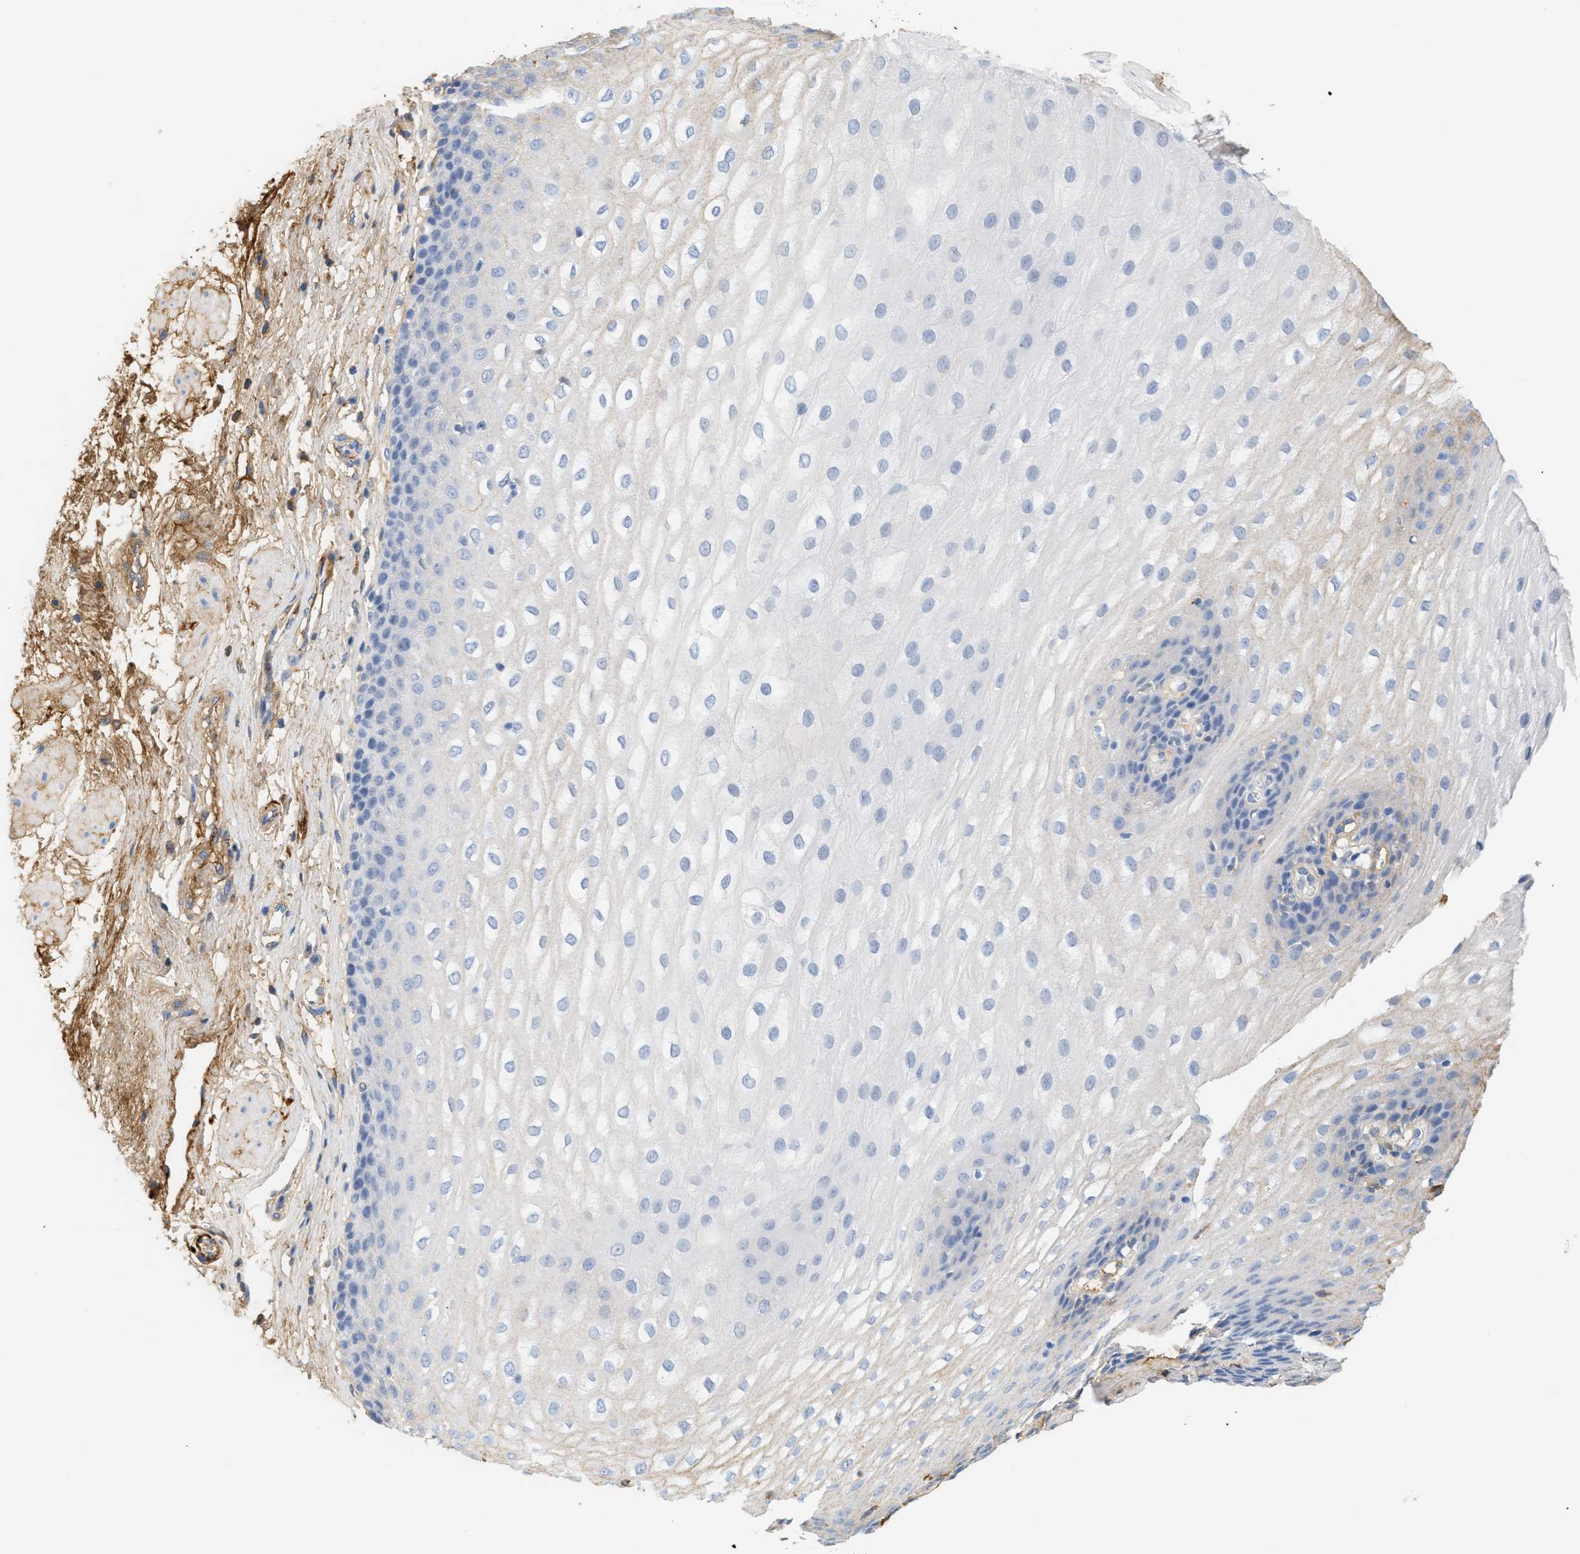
{"staining": {"intensity": "weak", "quantity": "<25%", "location": "cytoplasmic/membranous"}, "tissue": "esophagus", "cell_type": "Squamous epithelial cells", "image_type": "normal", "snomed": [{"axis": "morphology", "description": "Normal tissue, NOS"}, {"axis": "topography", "description": "Esophagus"}], "caption": "An IHC image of normal esophagus is shown. There is no staining in squamous epithelial cells of esophagus.", "gene": "CFH", "patient": {"sex": "male", "age": 48}}